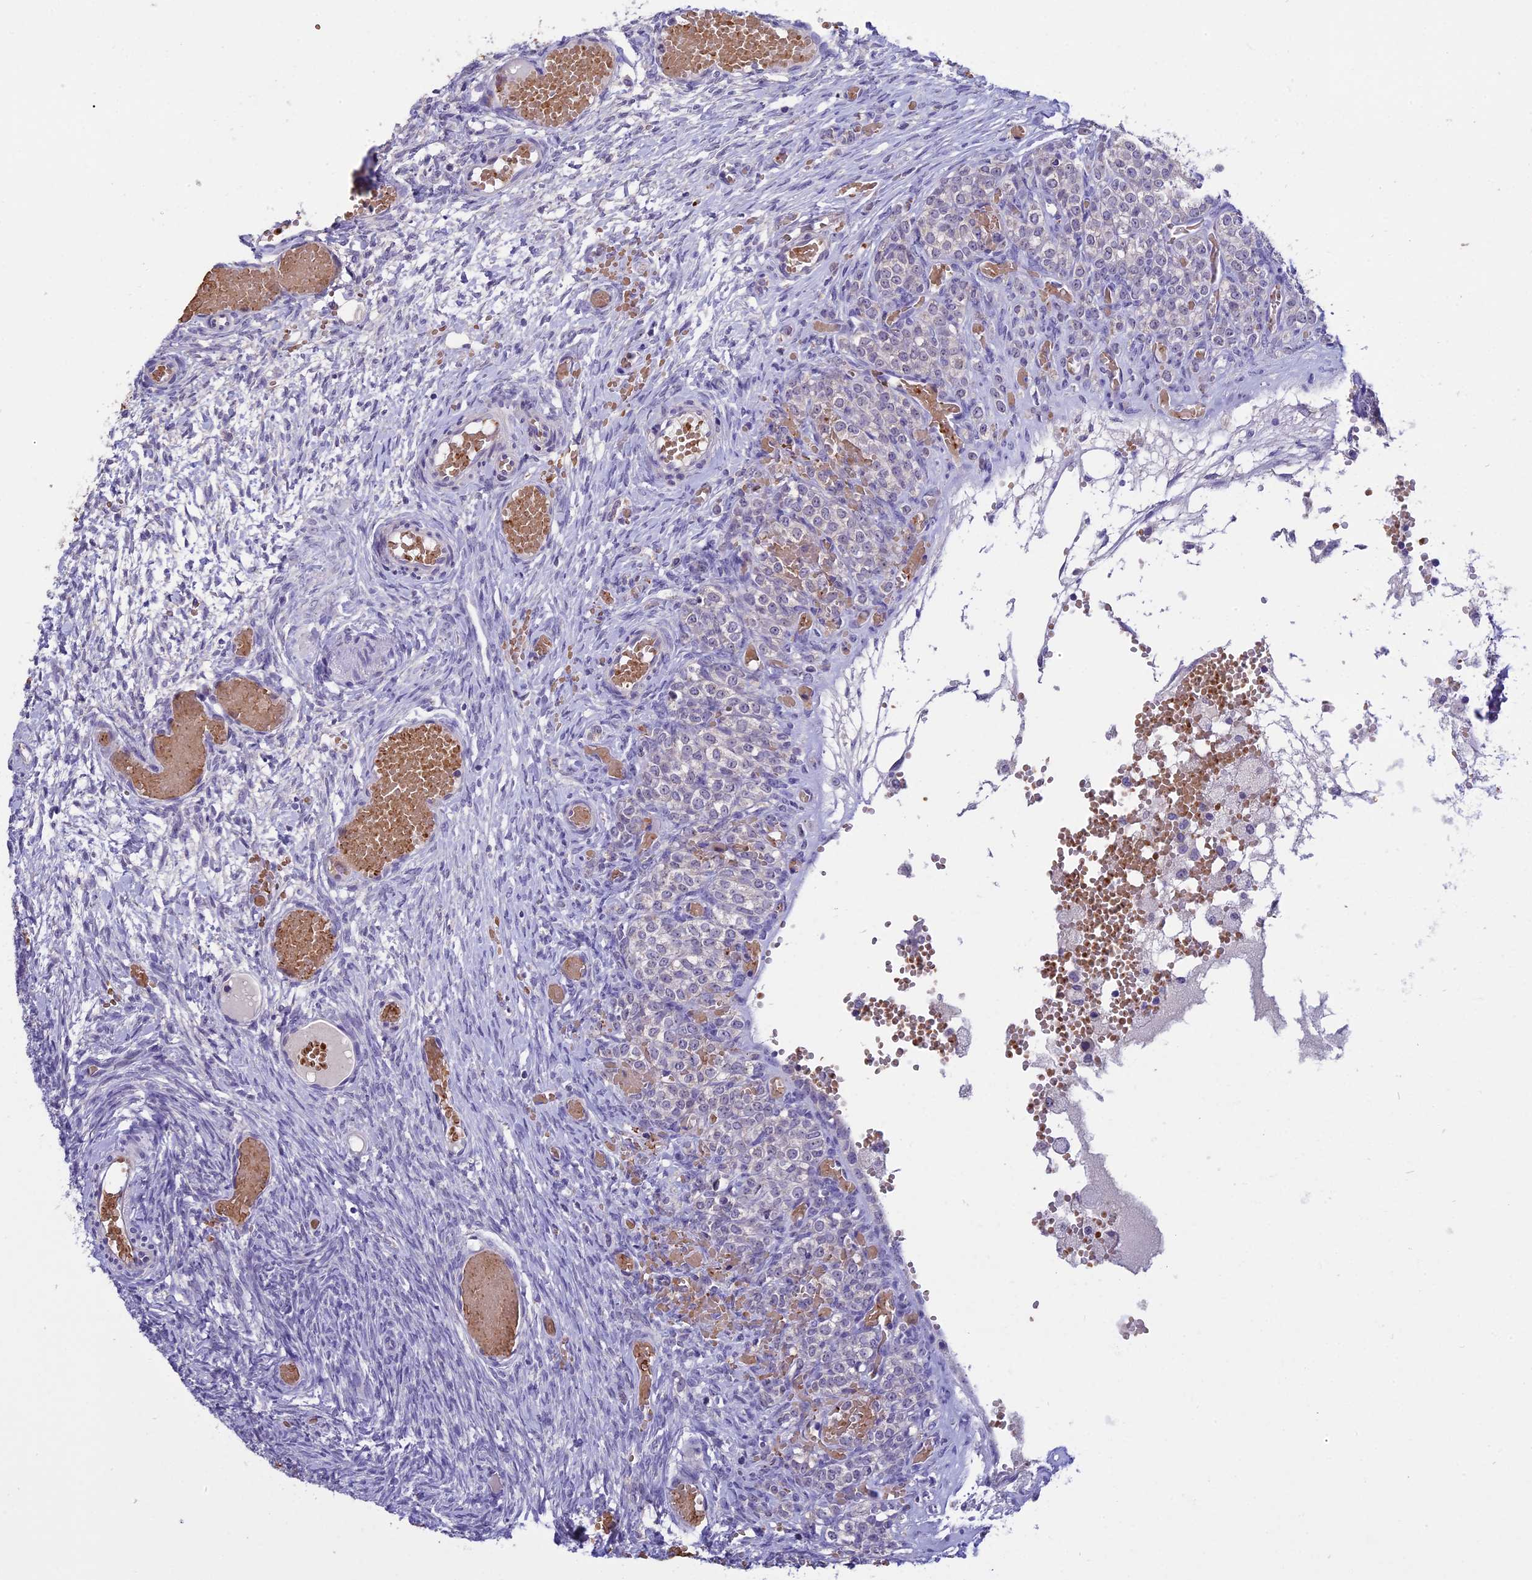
{"staining": {"intensity": "negative", "quantity": "none", "location": "none"}, "tissue": "ovary", "cell_type": "Ovarian stroma cells", "image_type": "normal", "snomed": [{"axis": "morphology", "description": "Adenocarcinoma, NOS"}, {"axis": "topography", "description": "Endometrium"}], "caption": "Immunohistochemistry (IHC) histopathology image of normal ovary: ovary stained with DAB (3,3'-diaminobenzidine) demonstrates no significant protein expression in ovarian stroma cells. Nuclei are stained in blue.", "gene": "KNOP1", "patient": {"sex": "female", "age": 32}}